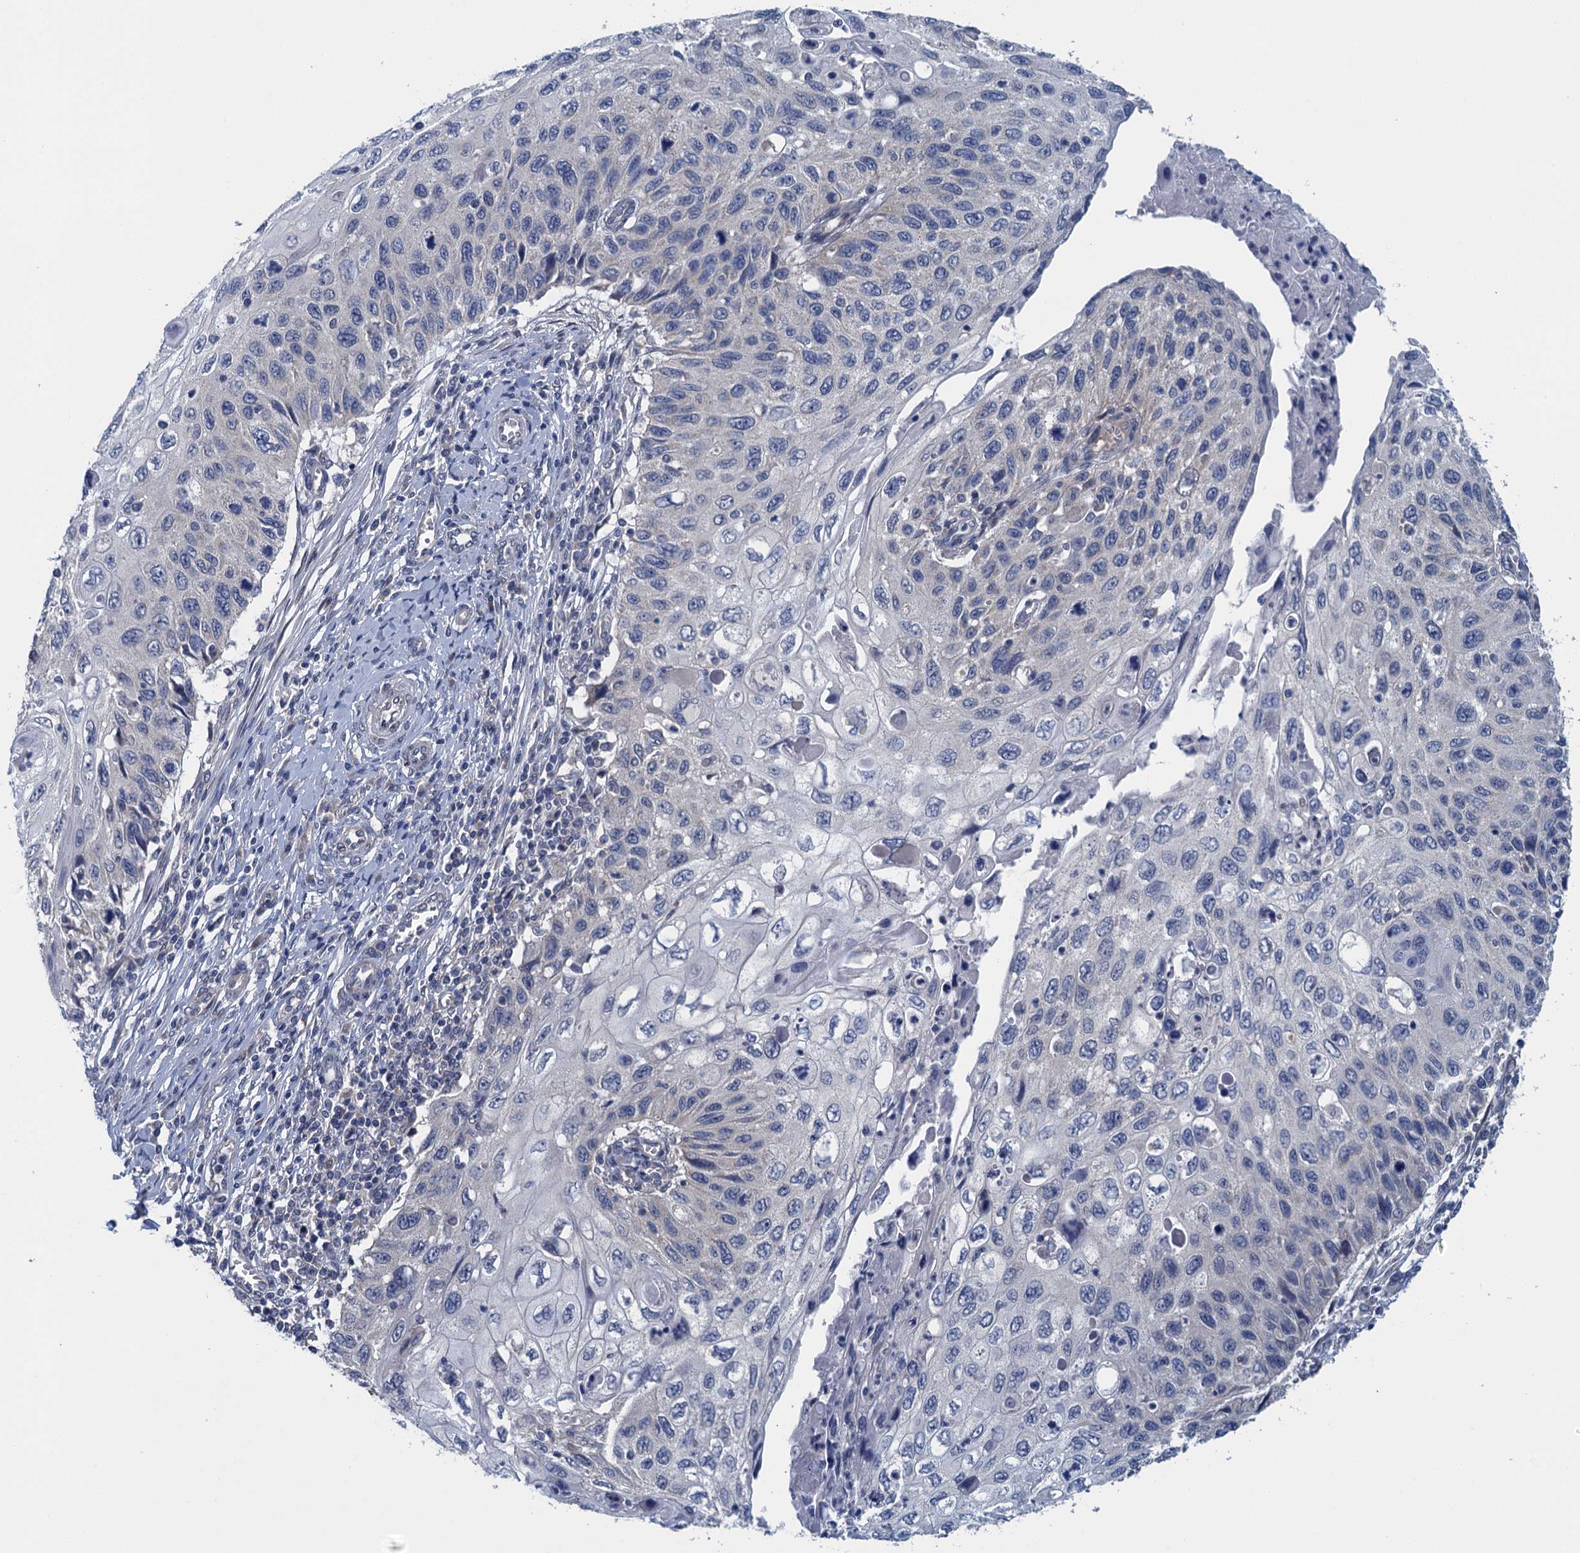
{"staining": {"intensity": "negative", "quantity": "none", "location": "none"}, "tissue": "cervical cancer", "cell_type": "Tumor cells", "image_type": "cancer", "snomed": [{"axis": "morphology", "description": "Squamous cell carcinoma, NOS"}, {"axis": "topography", "description": "Cervix"}], "caption": "An IHC image of cervical cancer (squamous cell carcinoma) is shown. There is no staining in tumor cells of cervical cancer (squamous cell carcinoma).", "gene": "CTU2", "patient": {"sex": "female", "age": 70}}